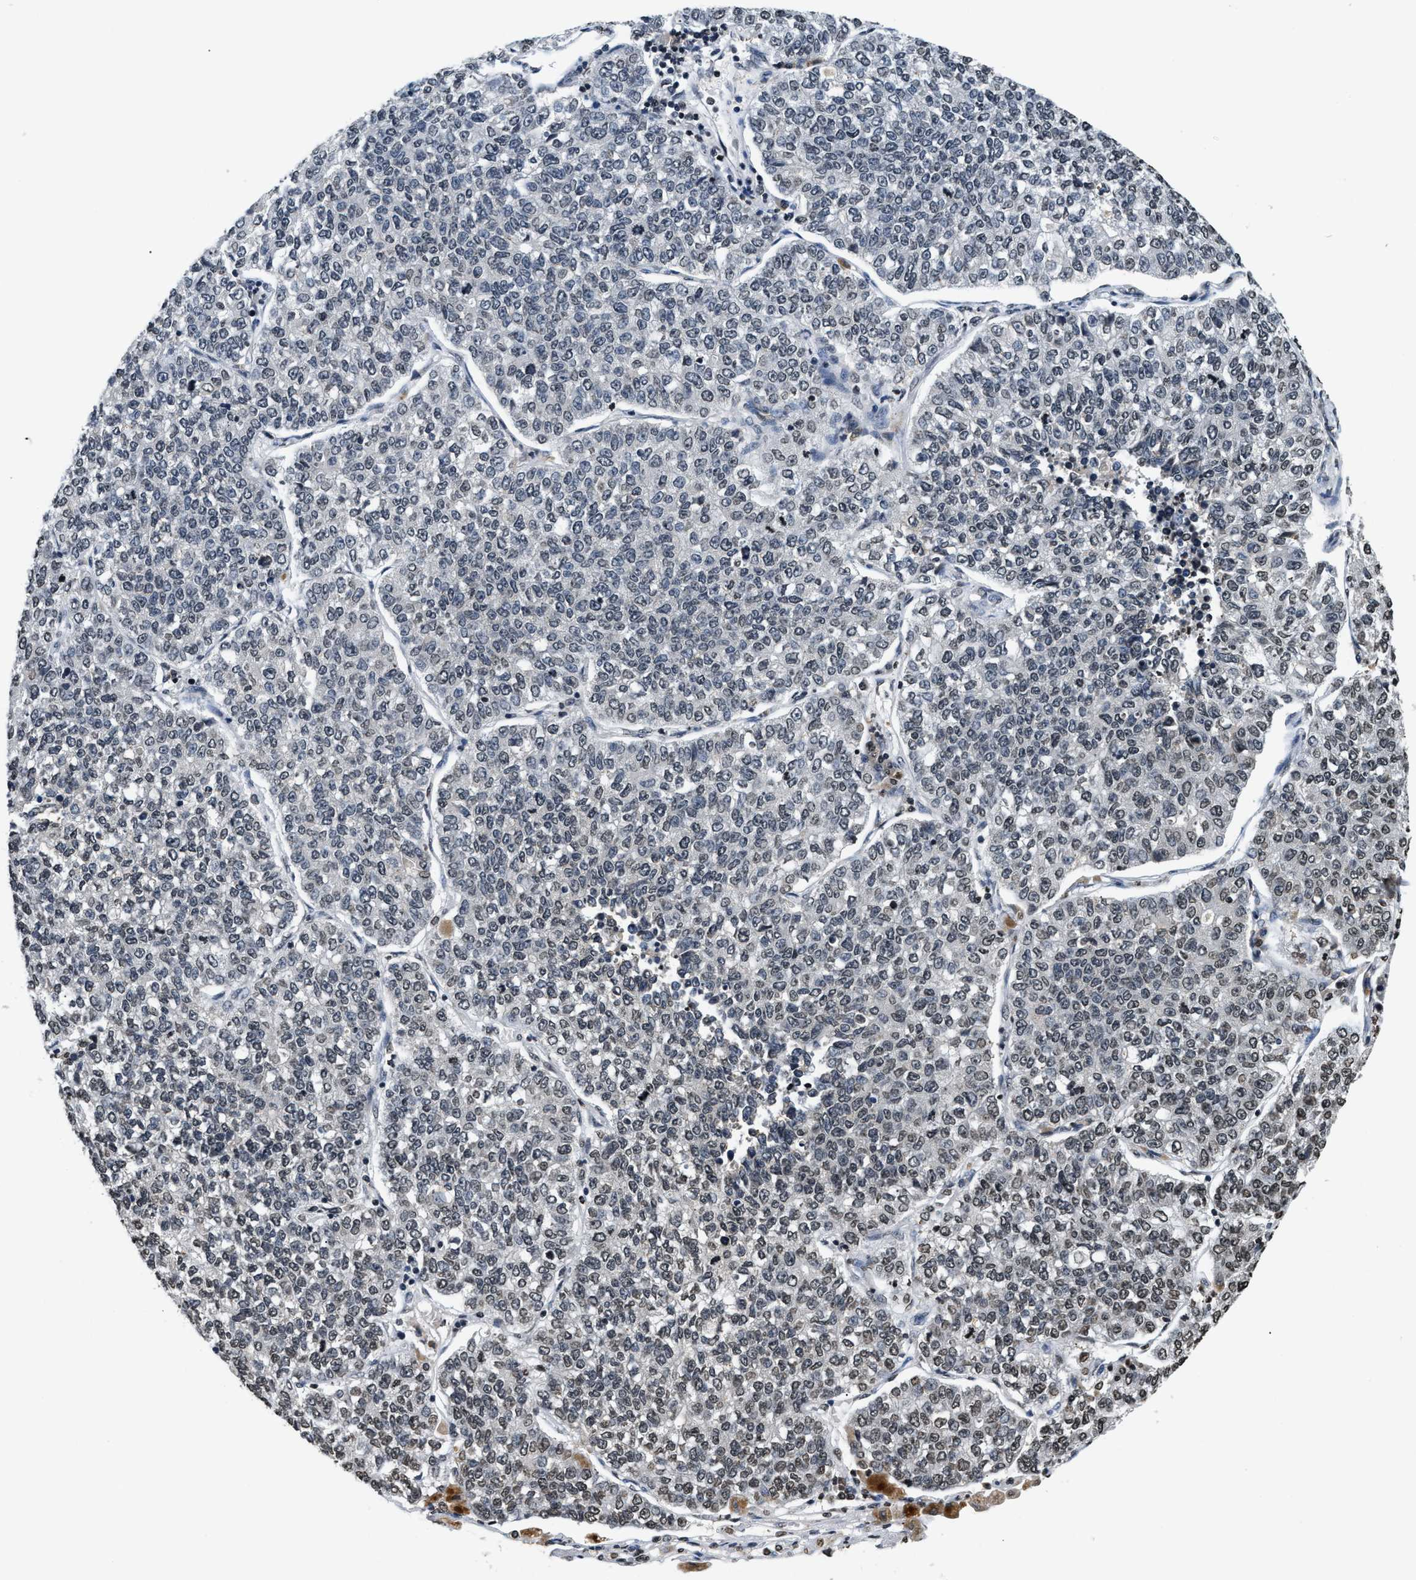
{"staining": {"intensity": "negative", "quantity": "none", "location": "none"}, "tissue": "lung cancer", "cell_type": "Tumor cells", "image_type": "cancer", "snomed": [{"axis": "morphology", "description": "Adenocarcinoma, NOS"}, {"axis": "topography", "description": "Lung"}], "caption": "Immunohistochemistry (IHC) of lung adenocarcinoma shows no staining in tumor cells. Brightfield microscopy of immunohistochemistry (IHC) stained with DAB (brown) and hematoxylin (blue), captured at high magnification.", "gene": "DNASE1L3", "patient": {"sex": "male", "age": 49}}